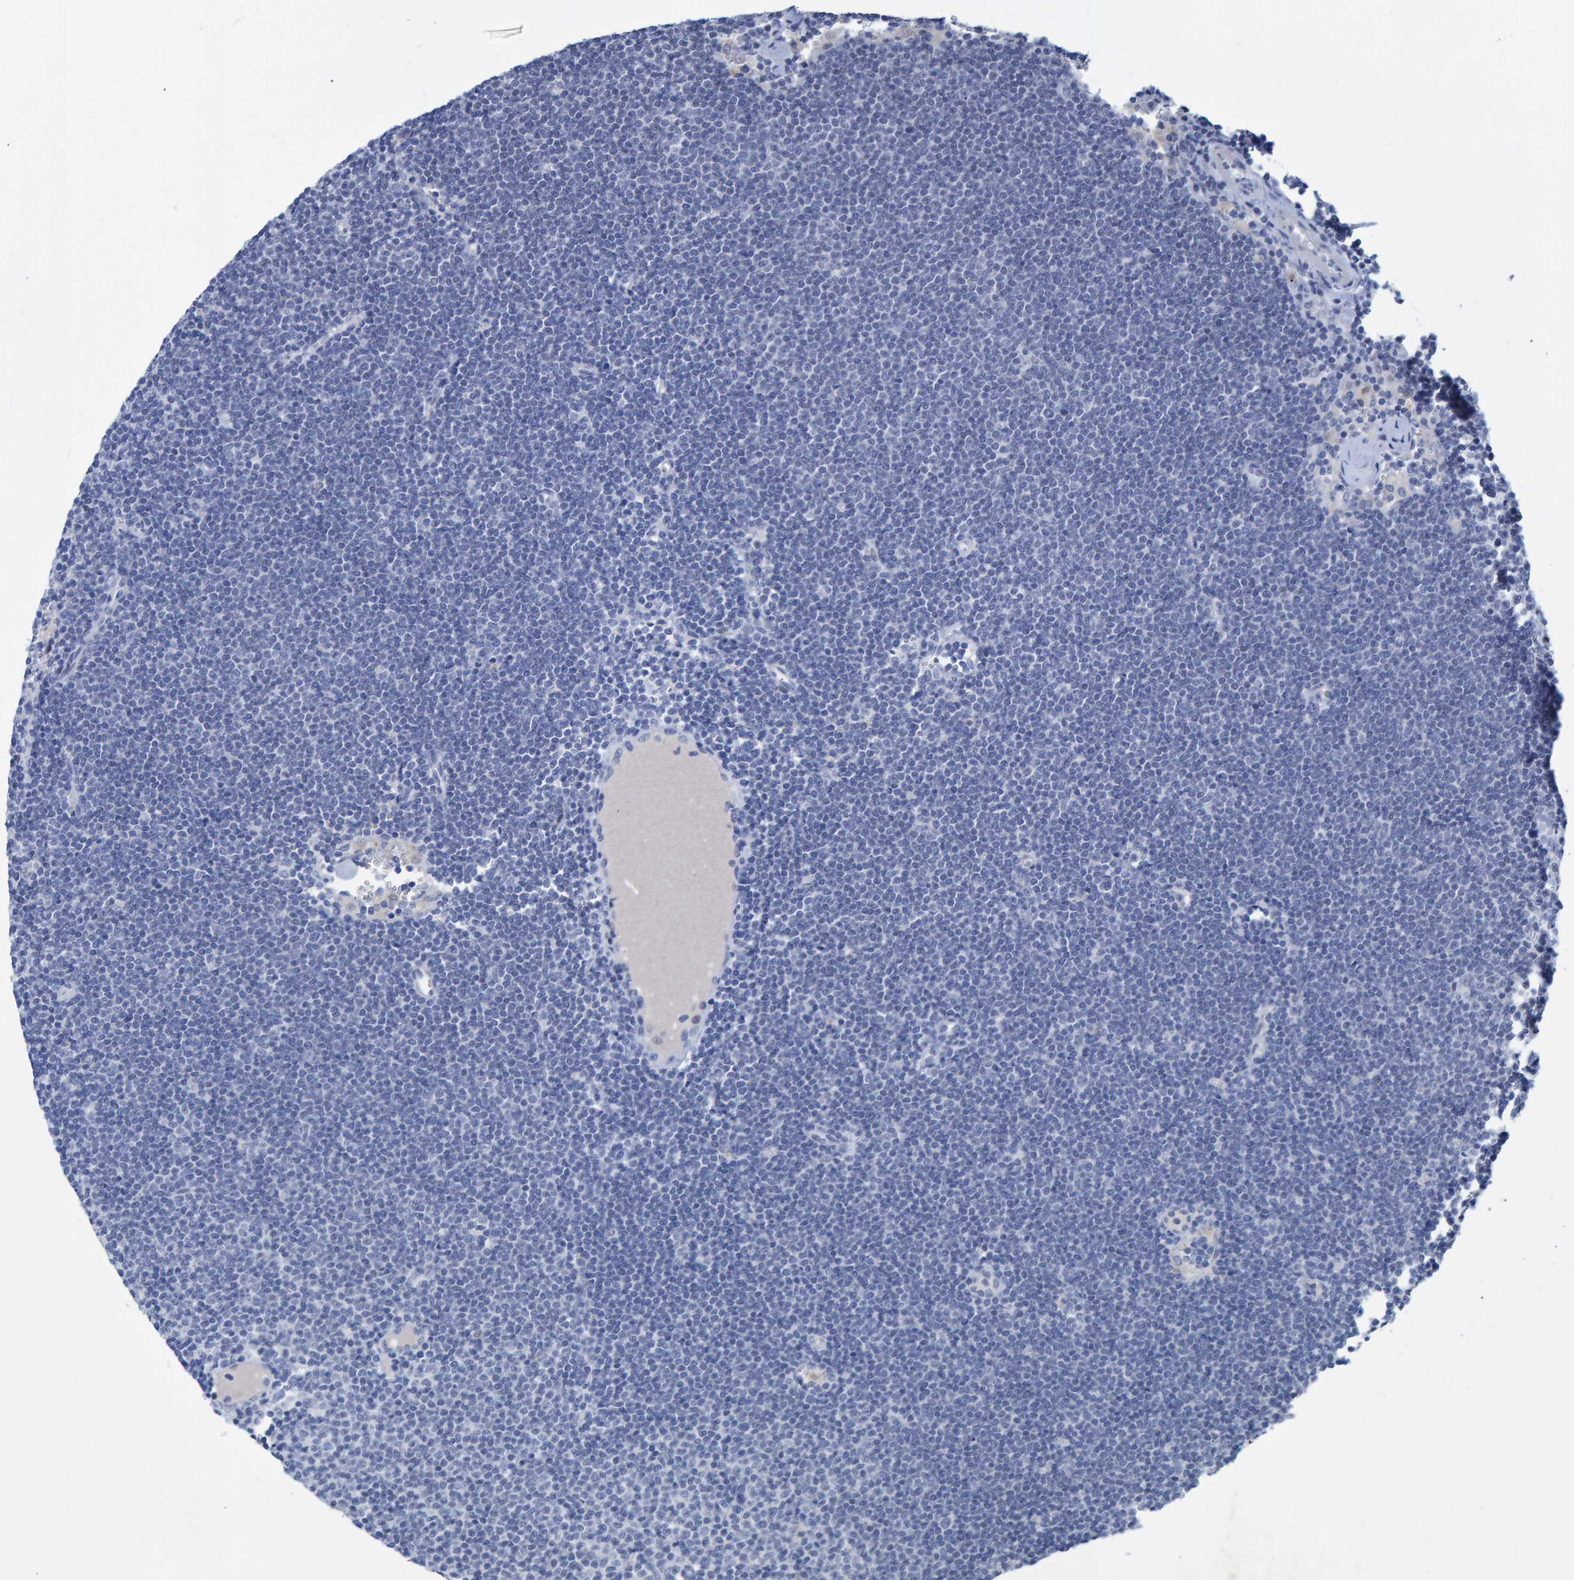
{"staining": {"intensity": "negative", "quantity": "none", "location": "none"}, "tissue": "lymphoma", "cell_type": "Tumor cells", "image_type": "cancer", "snomed": [{"axis": "morphology", "description": "Malignant lymphoma, non-Hodgkin's type, Low grade"}, {"axis": "topography", "description": "Lymph node"}], "caption": "Immunohistochemical staining of human malignant lymphoma, non-Hodgkin's type (low-grade) exhibits no significant expression in tumor cells.", "gene": "PROCA1", "patient": {"sex": "female", "age": 53}}